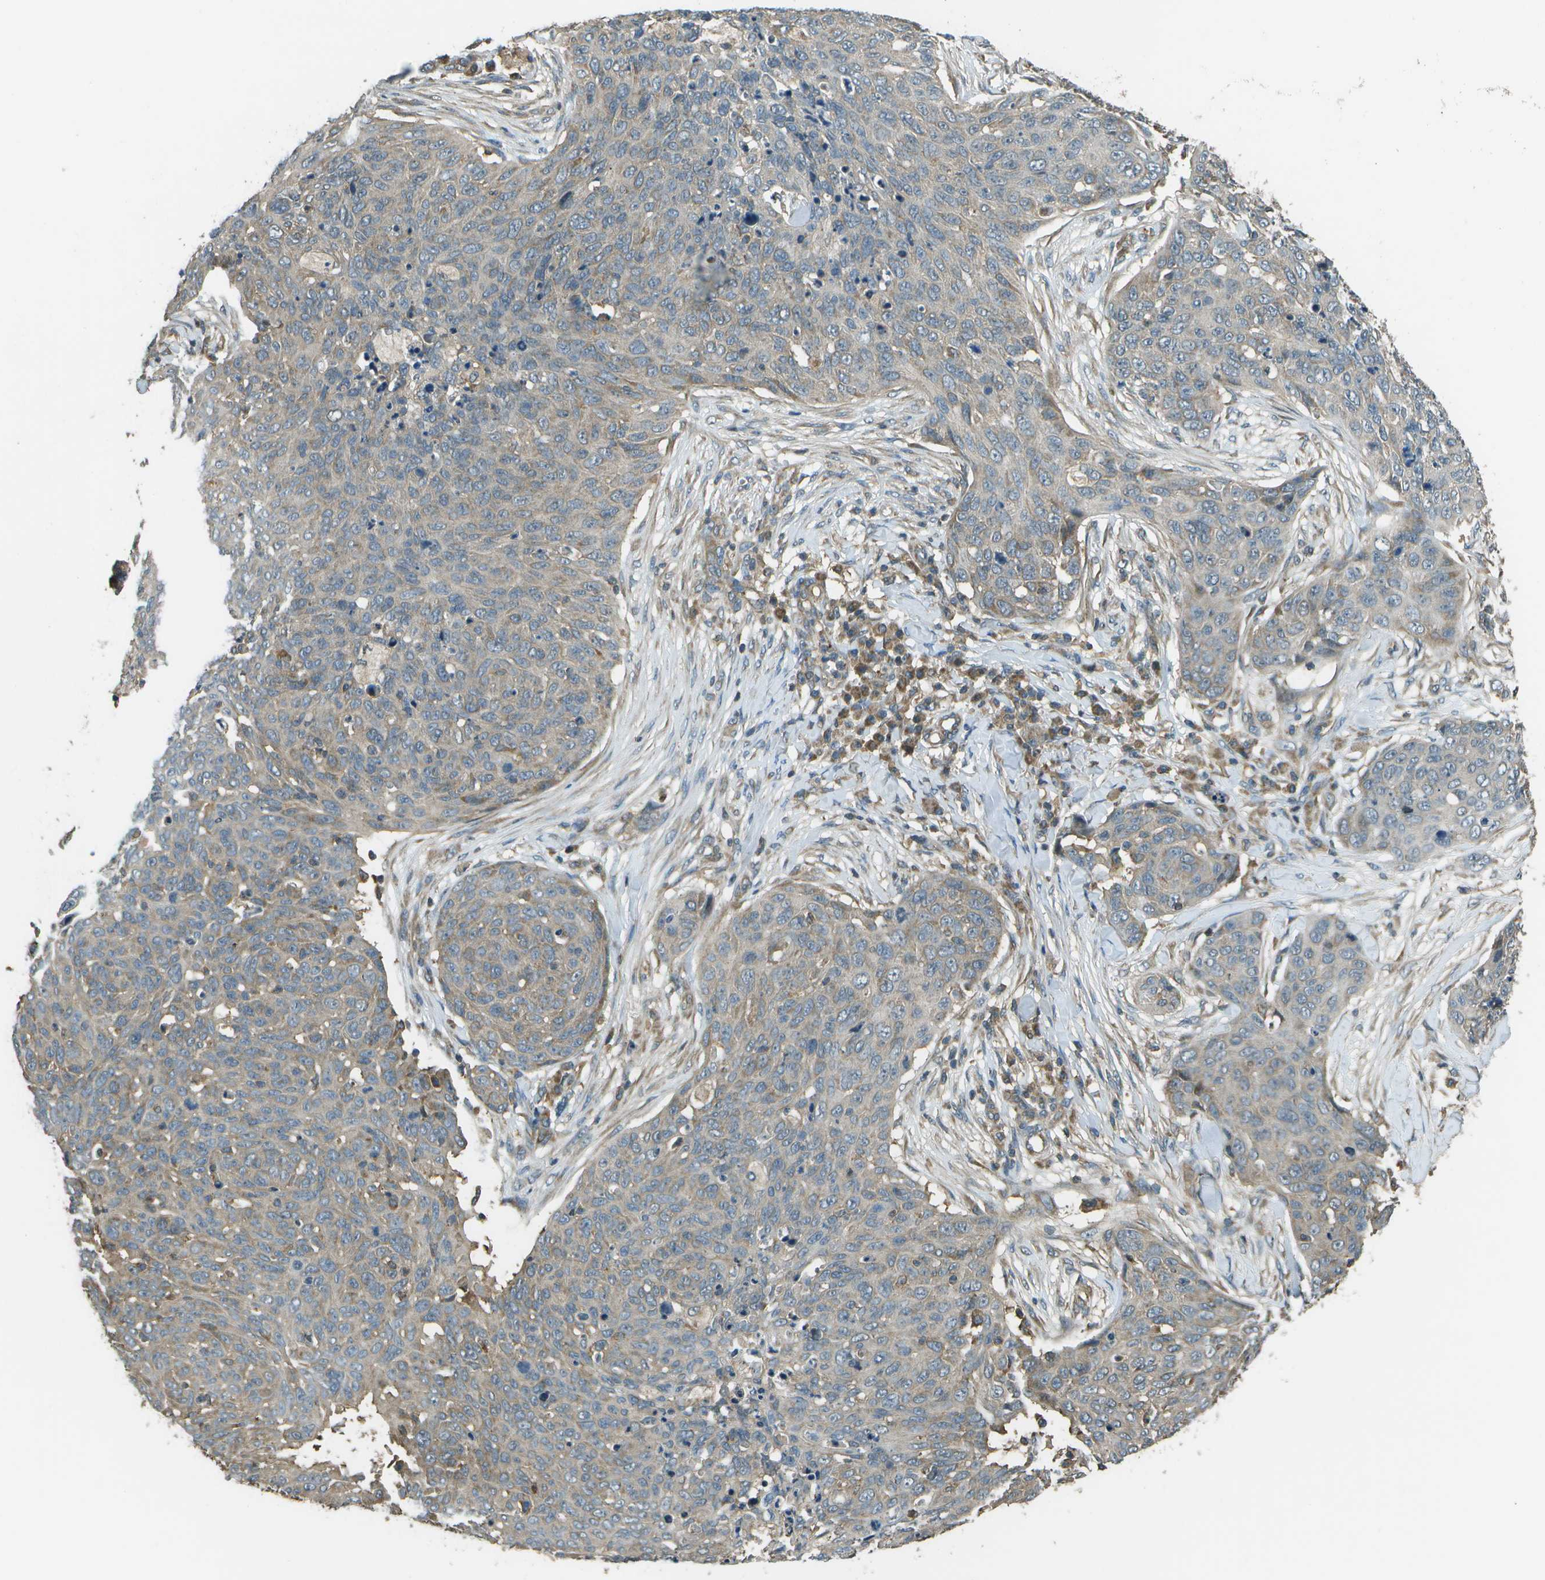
{"staining": {"intensity": "weak", "quantity": "25%-75%", "location": "cytoplasmic/membranous"}, "tissue": "skin cancer", "cell_type": "Tumor cells", "image_type": "cancer", "snomed": [{"axis": "morphology", "description": "Squamous cell carcinoma in situ, NOS"}, {"axis": "morphology", "description": "Squamous cell carcinoma, NOS"}, {"axis": "topography", "description": "Skin"}], "caption": "A high-resolution micrograph shows immunohistochemistry staining of squamous cell carcinoma (skin), which displays weak cytoplasmic/membranous expression in about 25%-75% of tumor cells.", "gene": "PLPBP", "patient": {"sex": "male", "age": 93}}